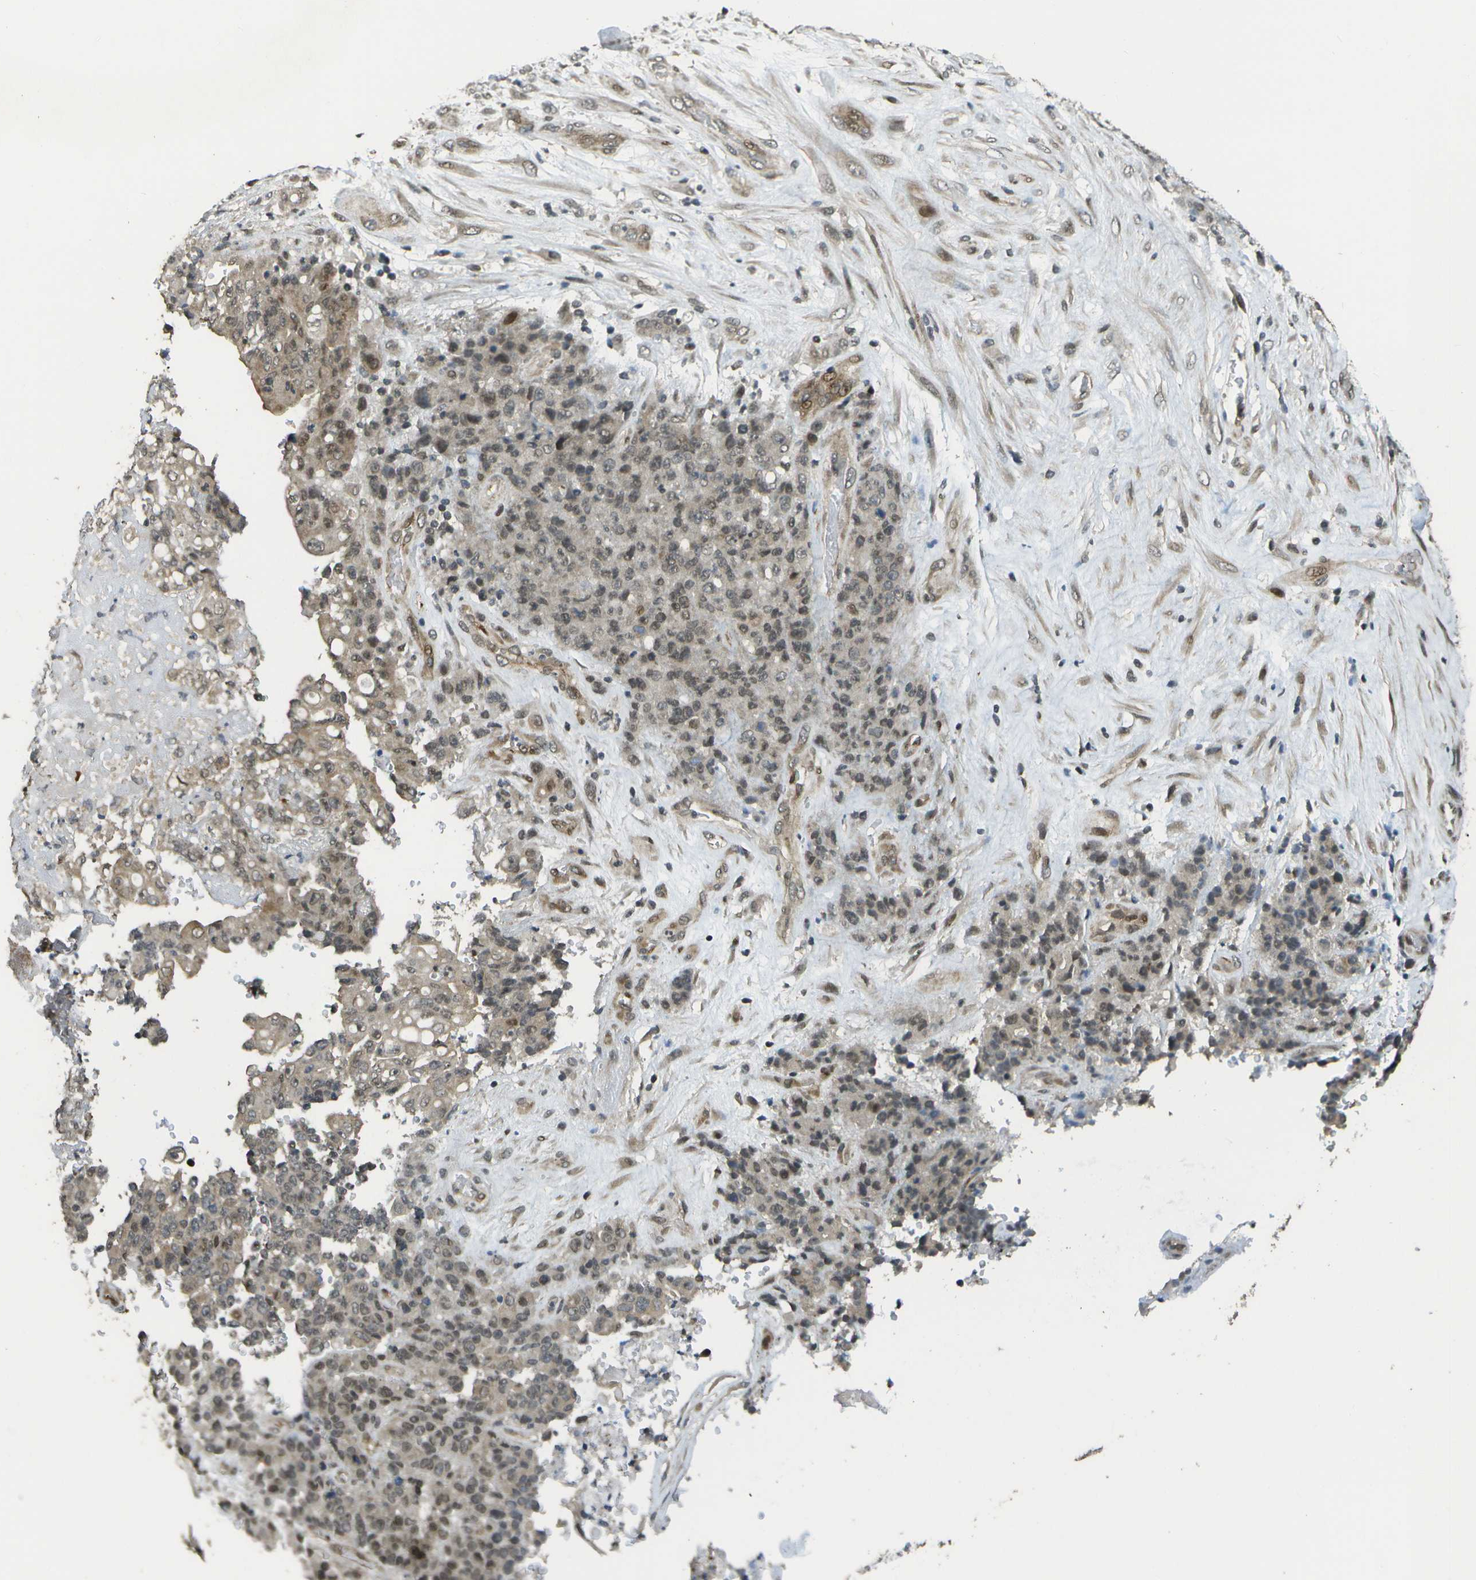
{"staining": {"intensity": "weak", "quantity": ">75%", "location": "cytoplasmic/membranous,nuclear"}, "tissue": "stomach cancer", "cell_type": "Tumor cells", "image_type": "cancer", "snomed": [{"axis": "morphology", "description": "Adenocarcinoma, NOS"}, {"axis": "topography", "description": "Stomach"}], "caption": "Weak cytoplasmic/membranous and nuclear protein positivity is seen in approximately >75% of tumor cells in stomach cancer (adenocarcinoma).", "gene": "KAT5", "patient": {"sex": "female", "age": 73}}